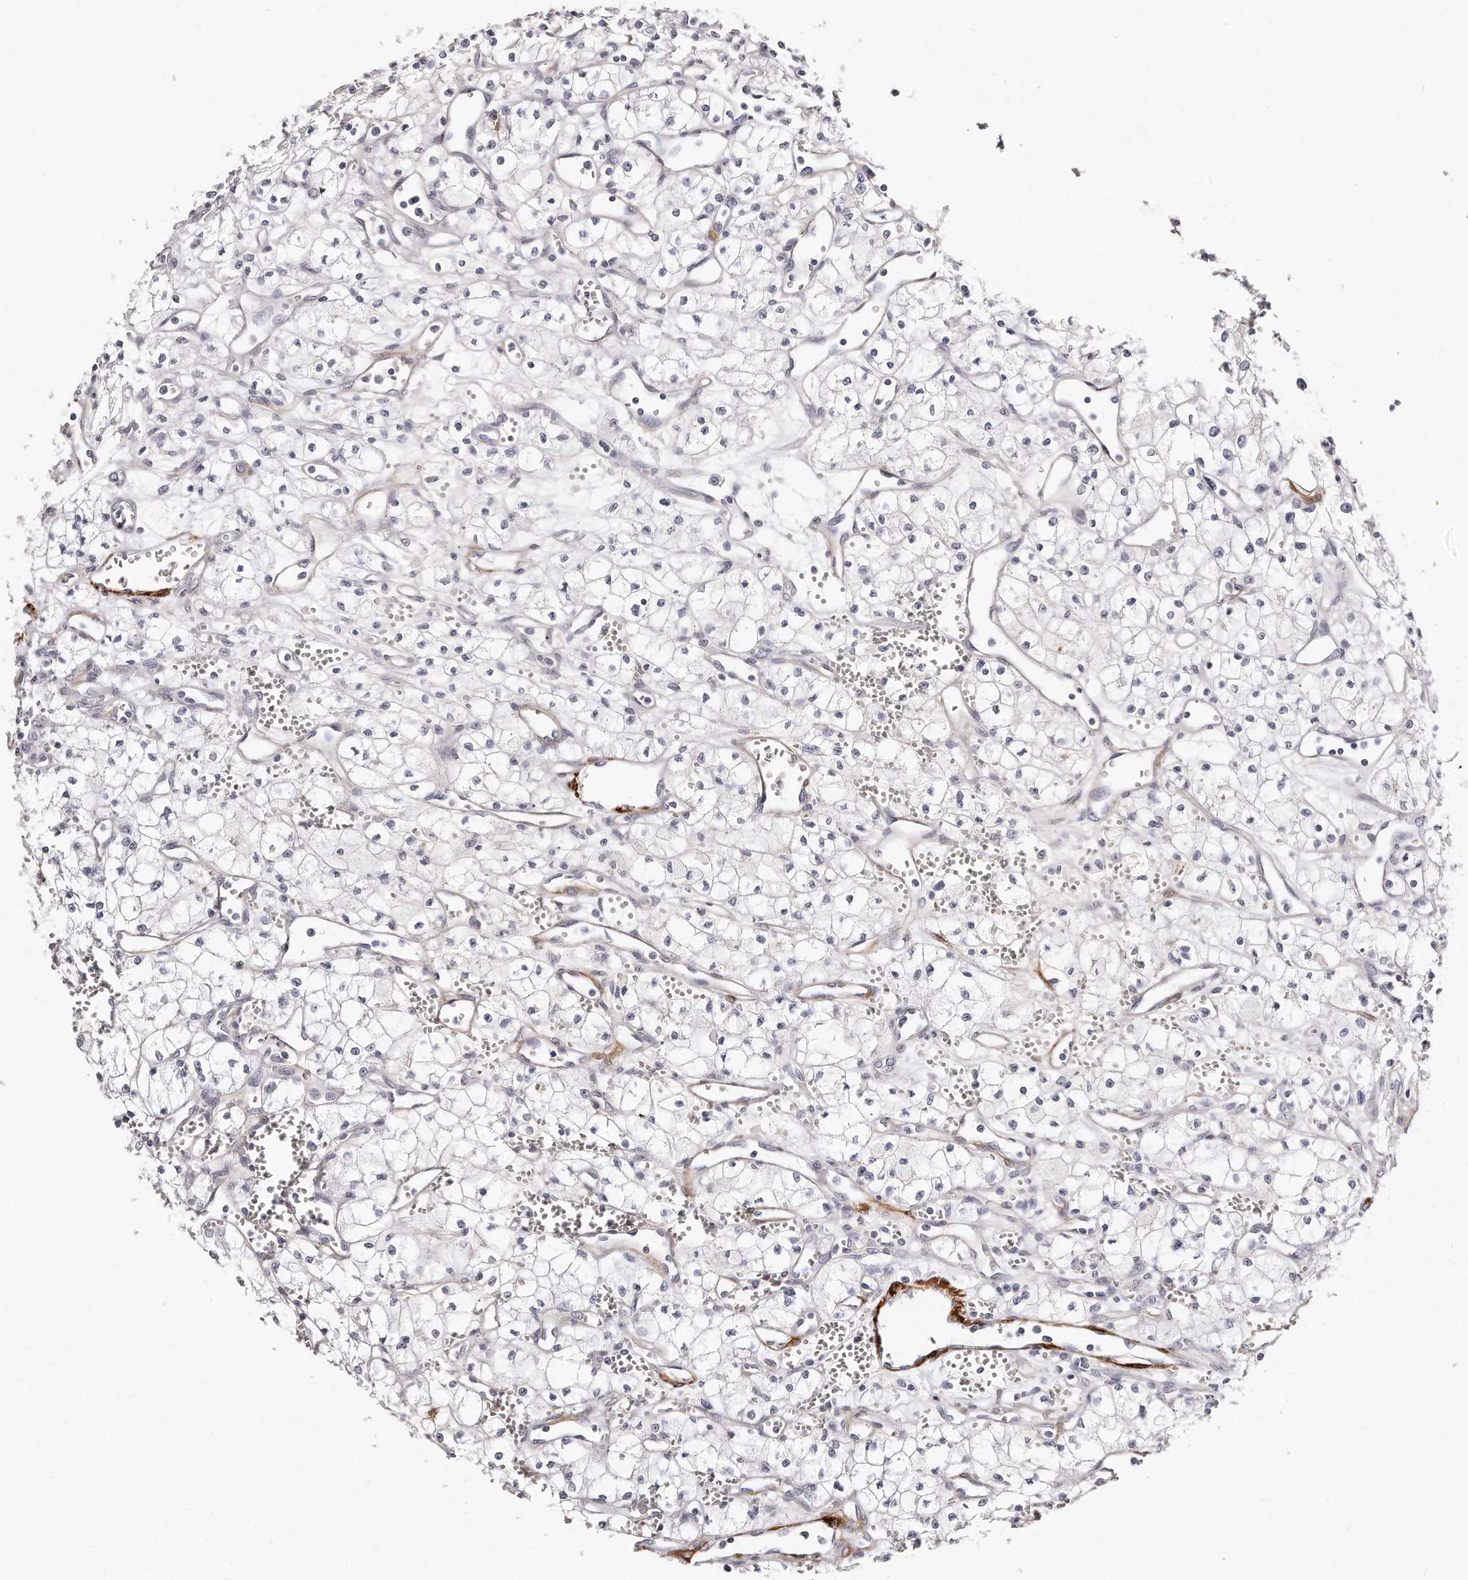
{"staining": {"intensity": "negative", "quantity": "none", "location": "none"}, "tissue": "renal cancer", "cell_type": "Tumor cells", "image_type": "cancer", "snomed": [{"axis": "morphology", "description": "Adenocarcinoma, NOS"}, {"axis": "topography", "description": "Kidney"}], "caption": "A high-resolution micrograph shows IHC staining of renal adenocarcinoma, which shows no significant staining in tumor cells.", "gene": "LMOD1", "patient": {"sex": "male", "age": 59}}